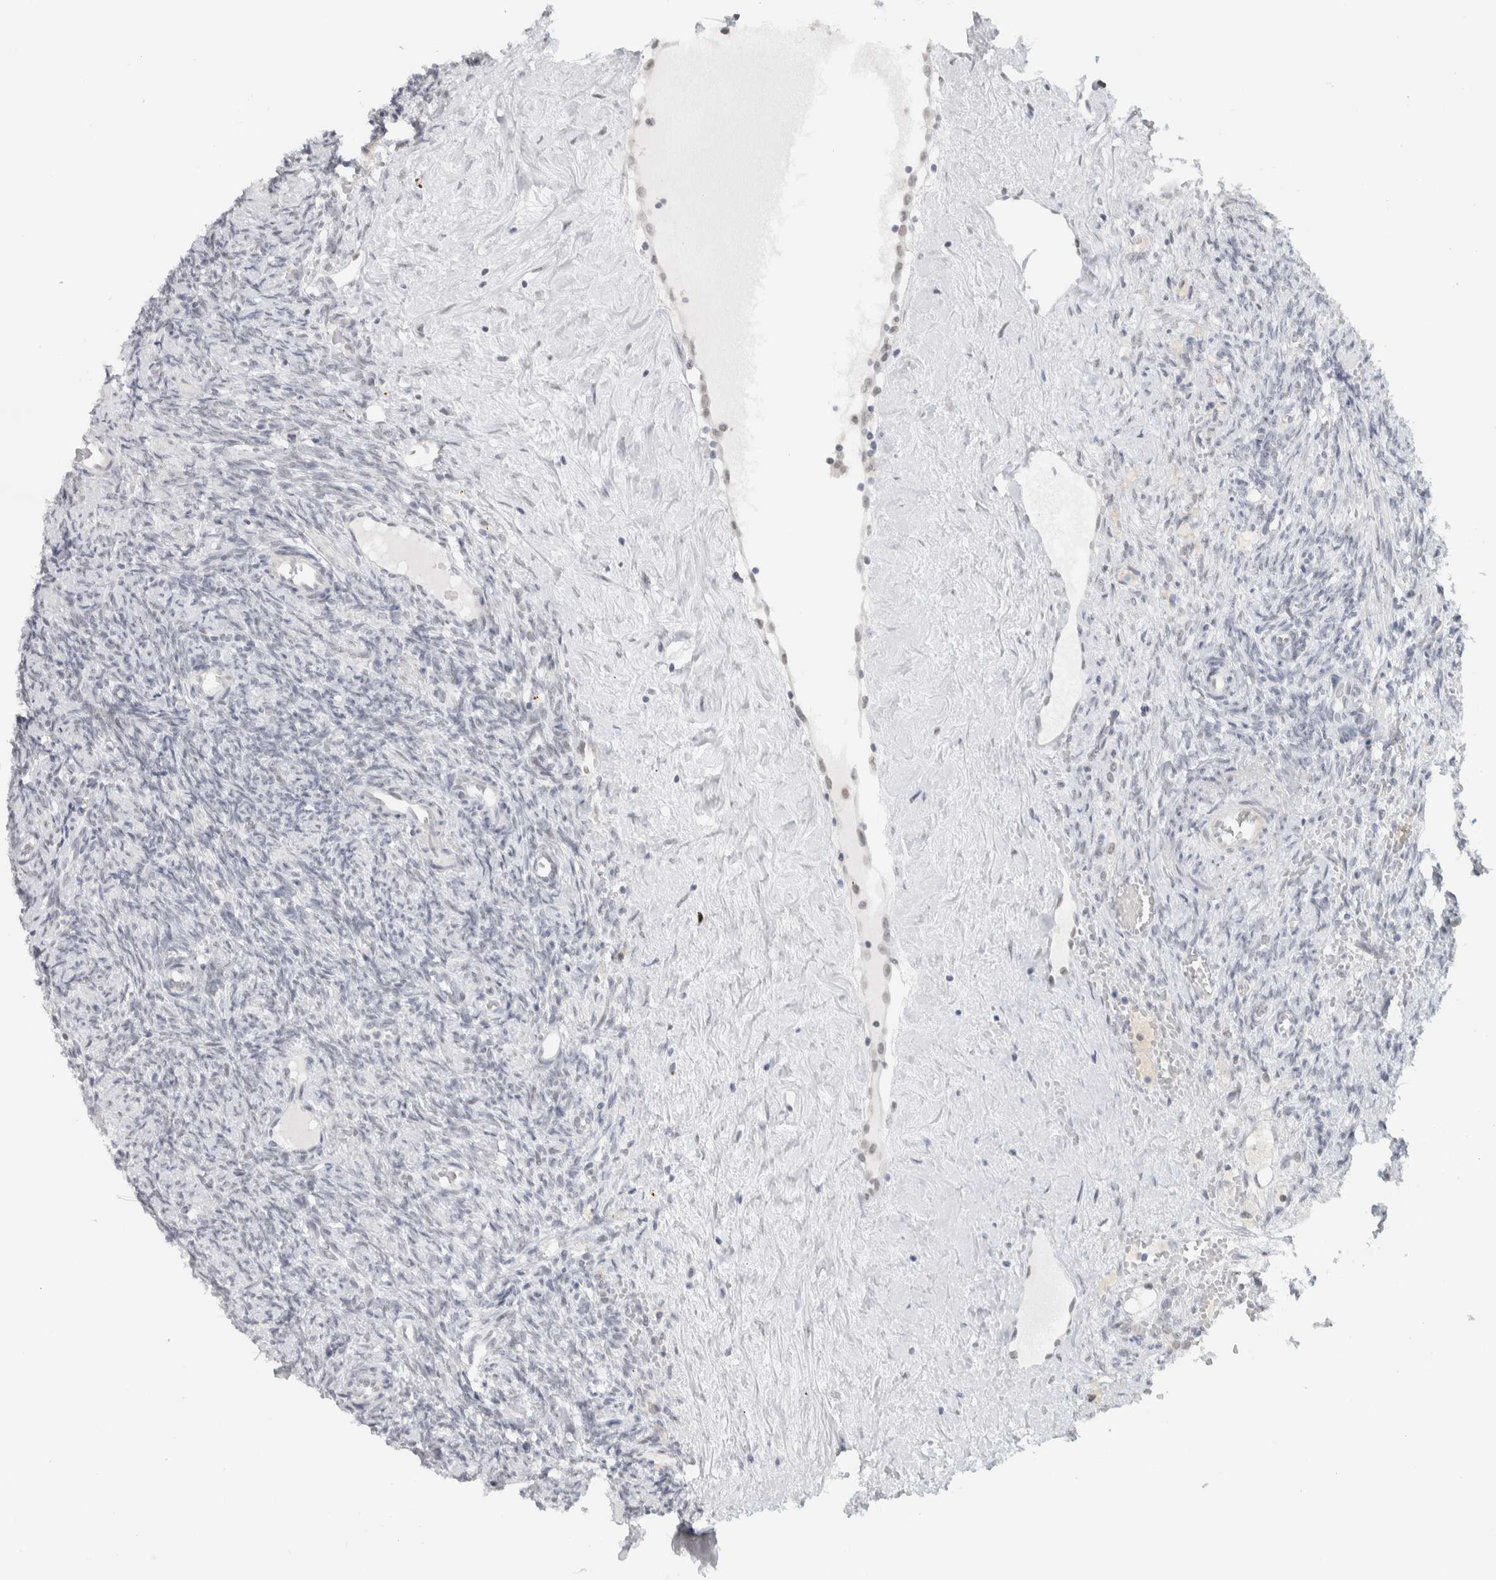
{"staining": {"intensity": "negative", "quantity": "none", "location": "none"}, "tissue": "ovary", "cell_type": "Ovarian stroma cells", "image_type": "normal", "snomed": [{"axis": "morphology", "description": "Normal tissue, NOS"}, {"axis": "topography", "description": "Ovary"}], "caption": "A micrograph of human ovary is negative for staining in ovarian stroma cells.", "gene": "CDH17", "patient": {"sex": "female", "age": 41}}